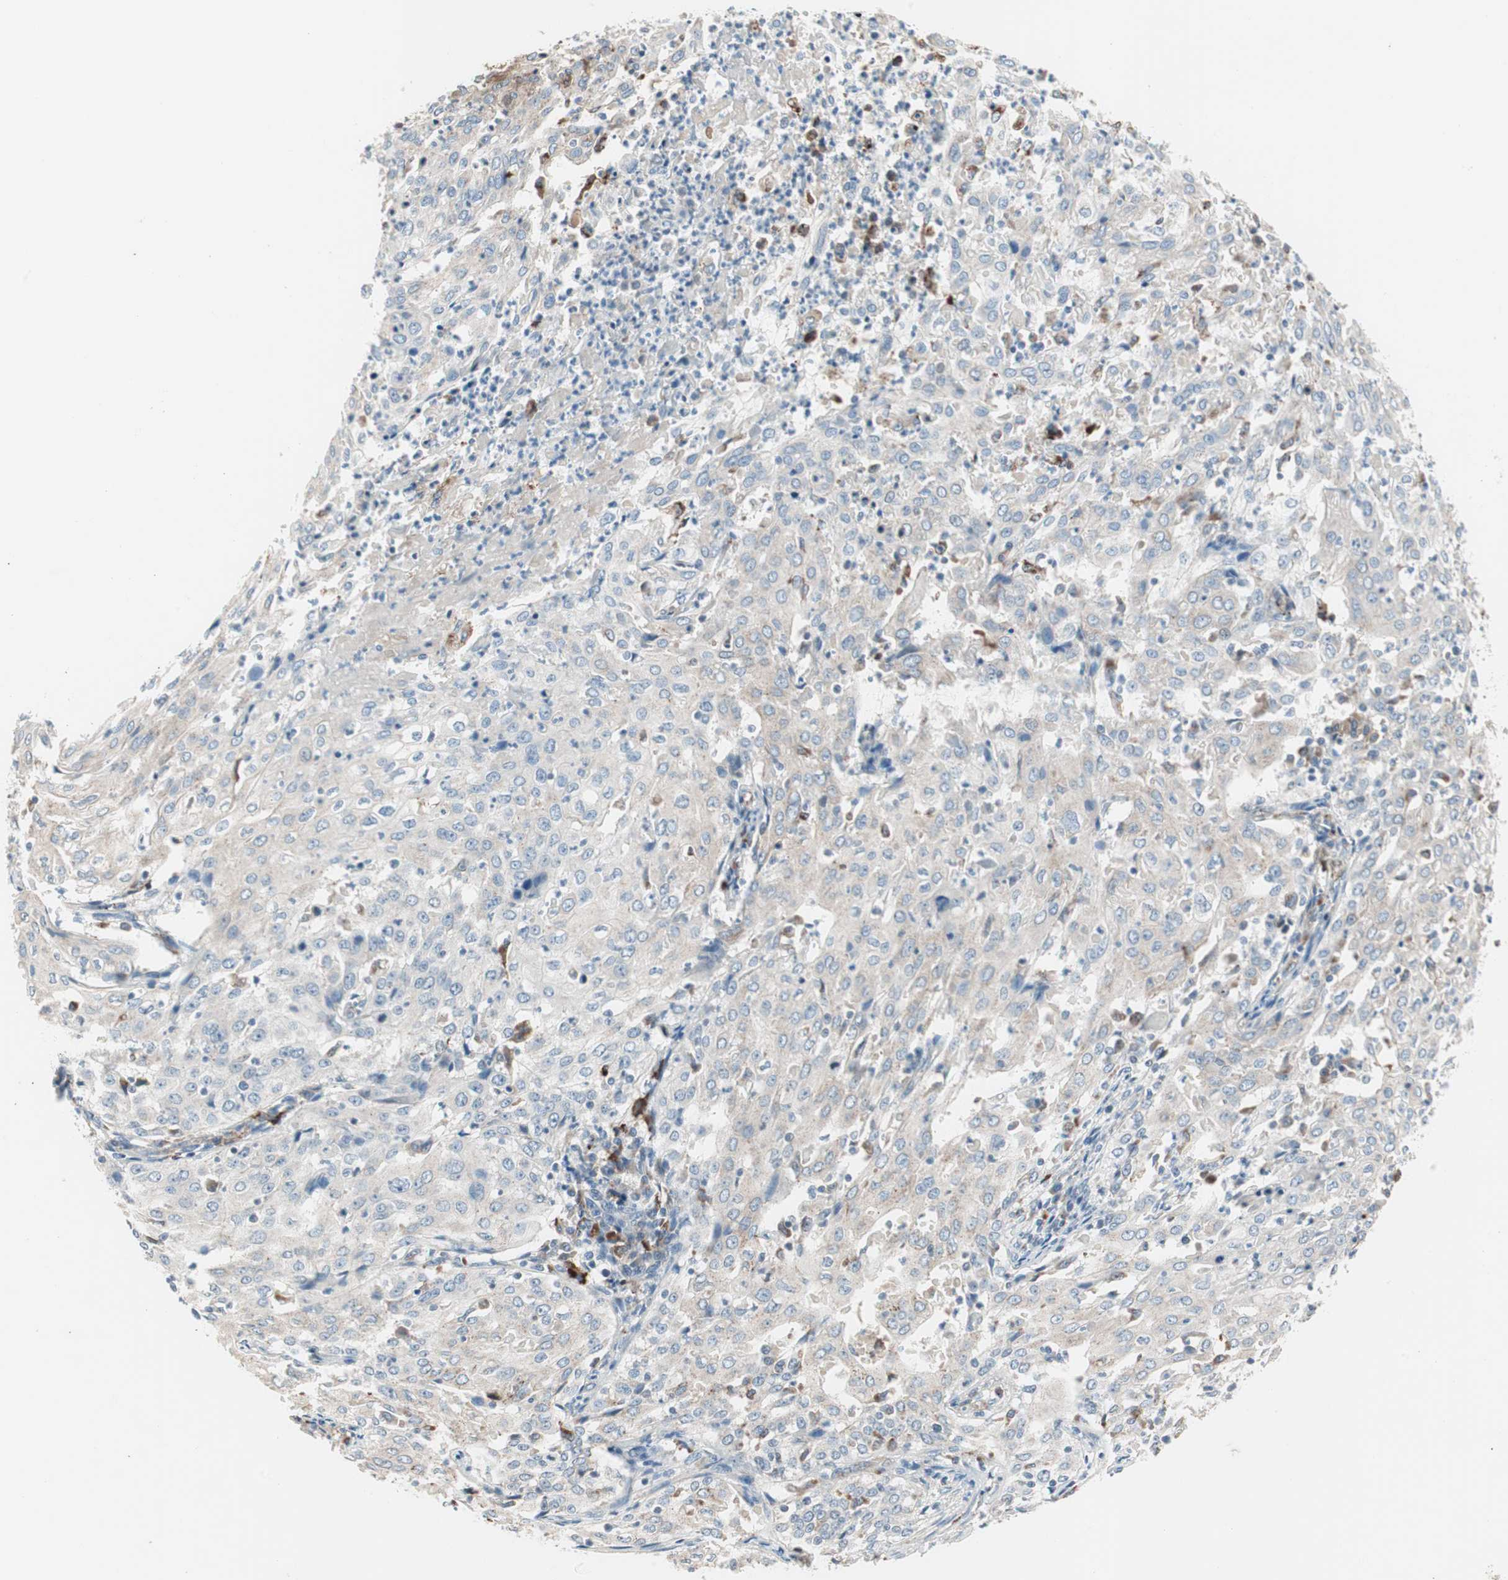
{"staining": {"intensity": "negative", "quantity": "none", "location": "none"}, "tissue": "cervical cancer", "cell_type": "Tumor cells", "image_type": "cancer", "snomed": [{"axis": "morphology", "description": "Squamous cell carcinoma, NOS"}, {"axis": "topography", "description": "Cervix"}], "caption": "A high-resolution image shows immunohistochemistry staining of cervical cancer, which shows no significant staining in tumor cells.", "gene": "FGFR4", "patient": {"sex": "female", "age": 39}}